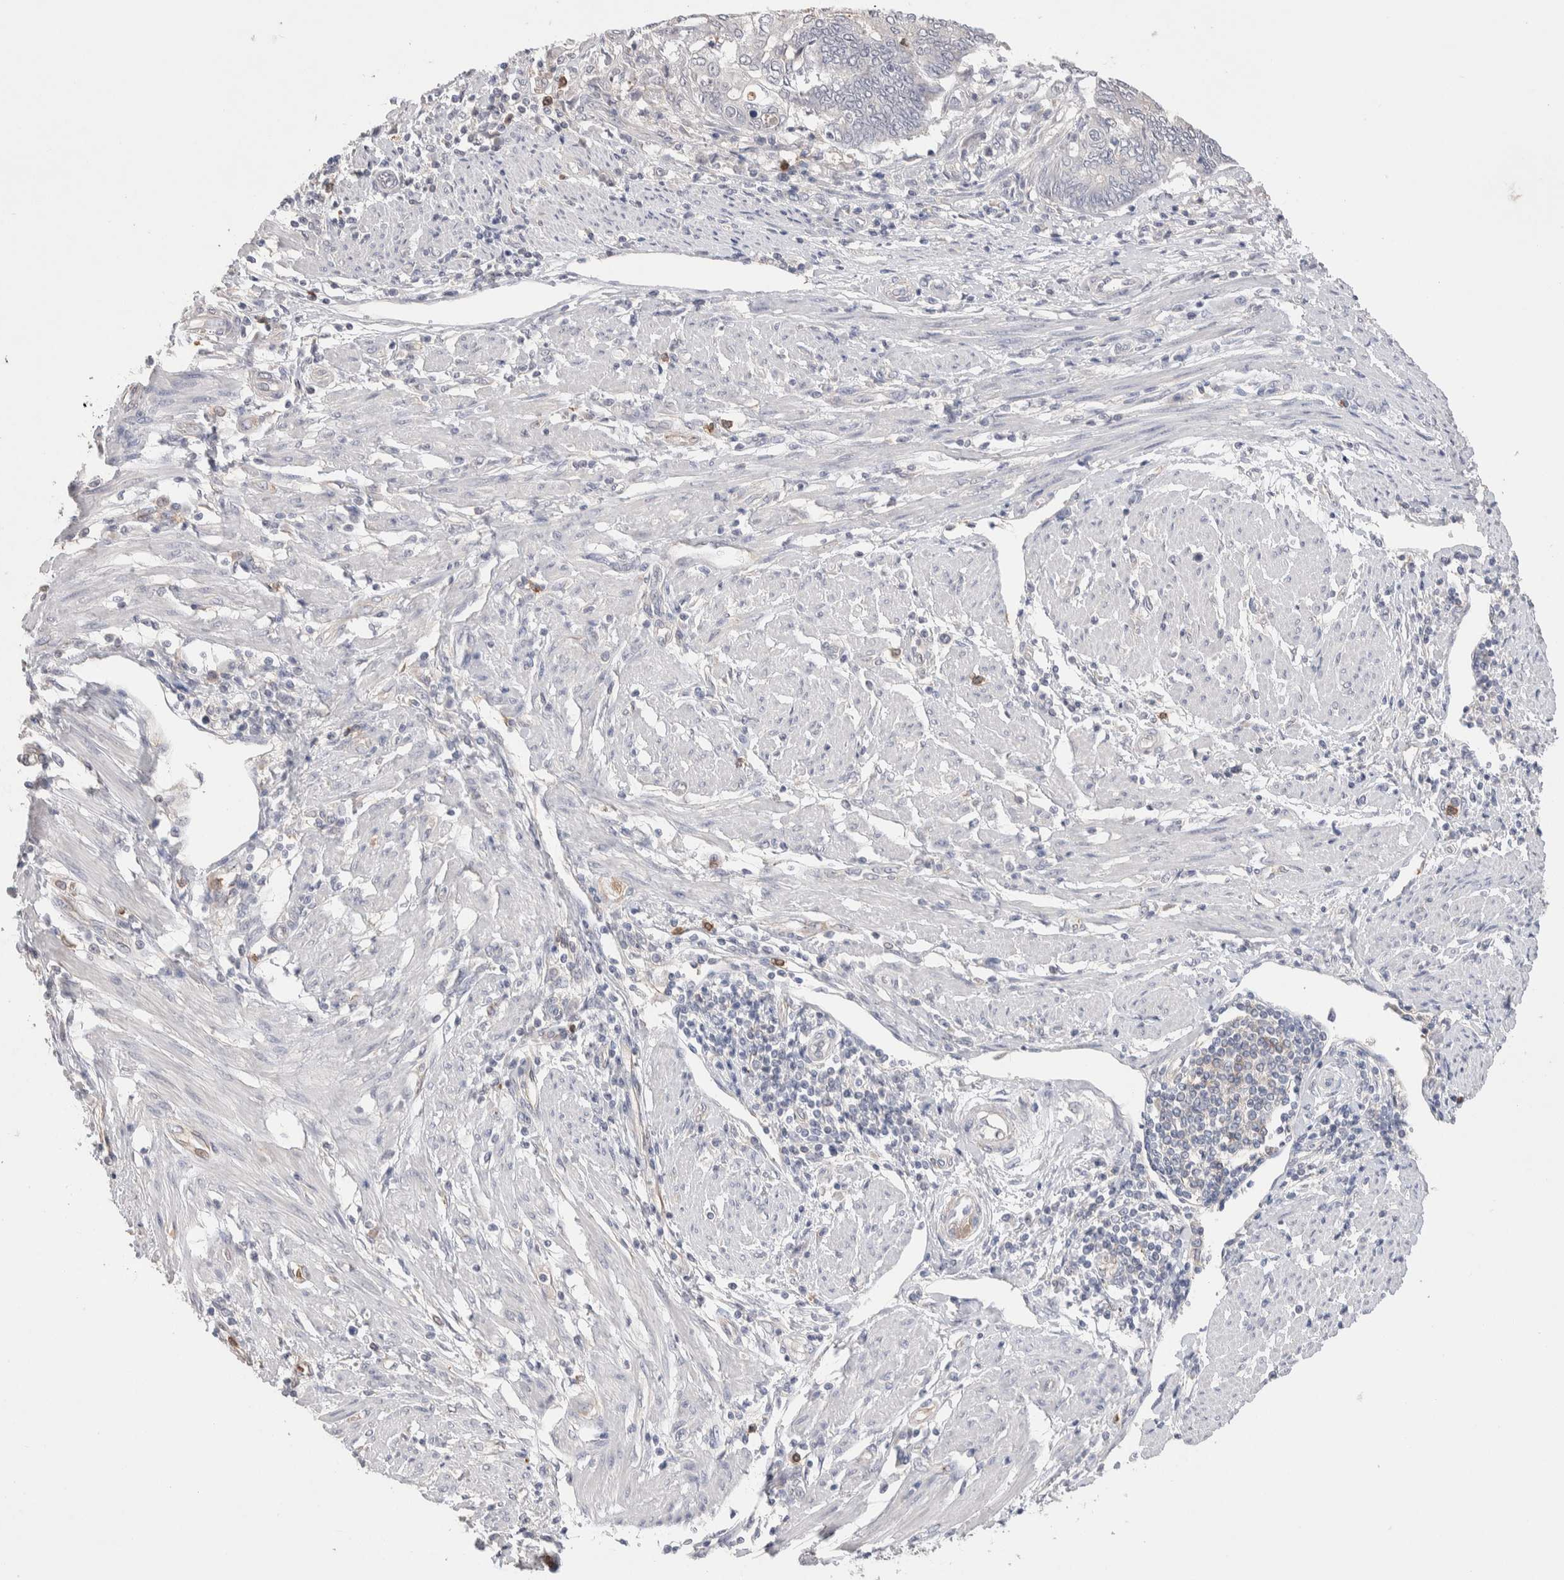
{"staining": {"intensity": "negative", "quantity": "none", "location": "none"}, "tissue": "endometrial cancer", "cell_type": "Tumor cells", "image_type": "cancer", "snomed": [{"axis": "morphology", "description": "Adenocarcinoma, NOS"}, {"axis": "topography", "description": "Uterus"}, {"axis": "topography", "description": "Endometrium"}], "caption": "Immunohistochemistry image of endometrial cancer stained for a protein (brown), which exhibits no staining in tumor cells. Brightfield microscopy of immunohistochemistry (IHC) stained with DAB (brown) and hematoxylin (blue), captured at high magnification.", "gene": "FFAR2", "patient": {"sex": "female", "age": 70}}